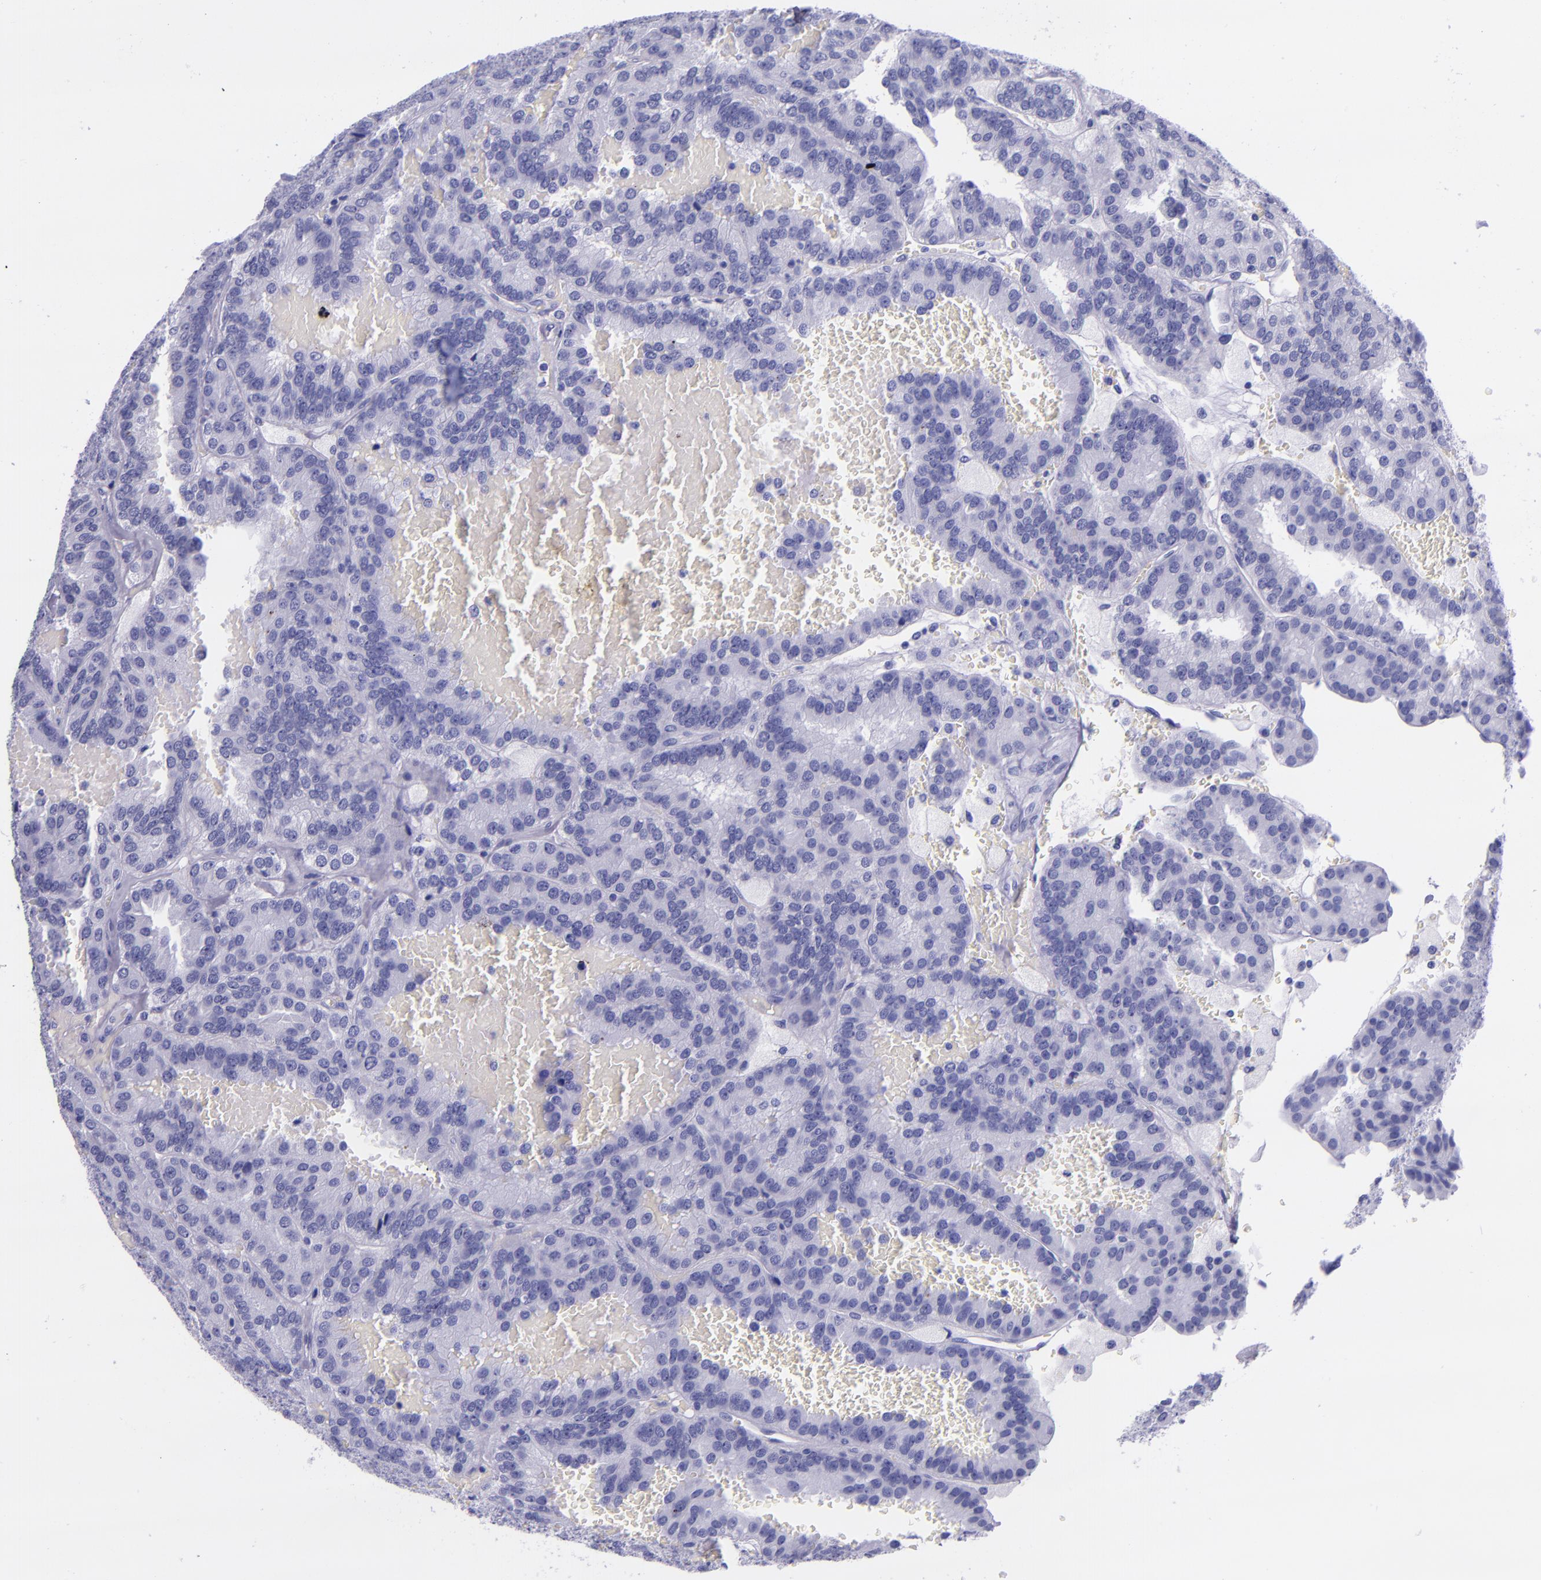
{"staining": {"intensity": "negative", "quantity": "none", "location": "none"}, "tissue": "renal cancer", "cell_type": "Tumor cells", "image_type": "cancer", "snomed": [{"axis": "morphology", "description": "Adenocarcinoma, NOS"}, {"axis": "topography", "description": "Kidney"}], "caption": "Tumor cells show no significant positivity in renal cancer (adenocarcinoma).", "gene": "MBP", "patient": {"sex": "male", "age": 46}}